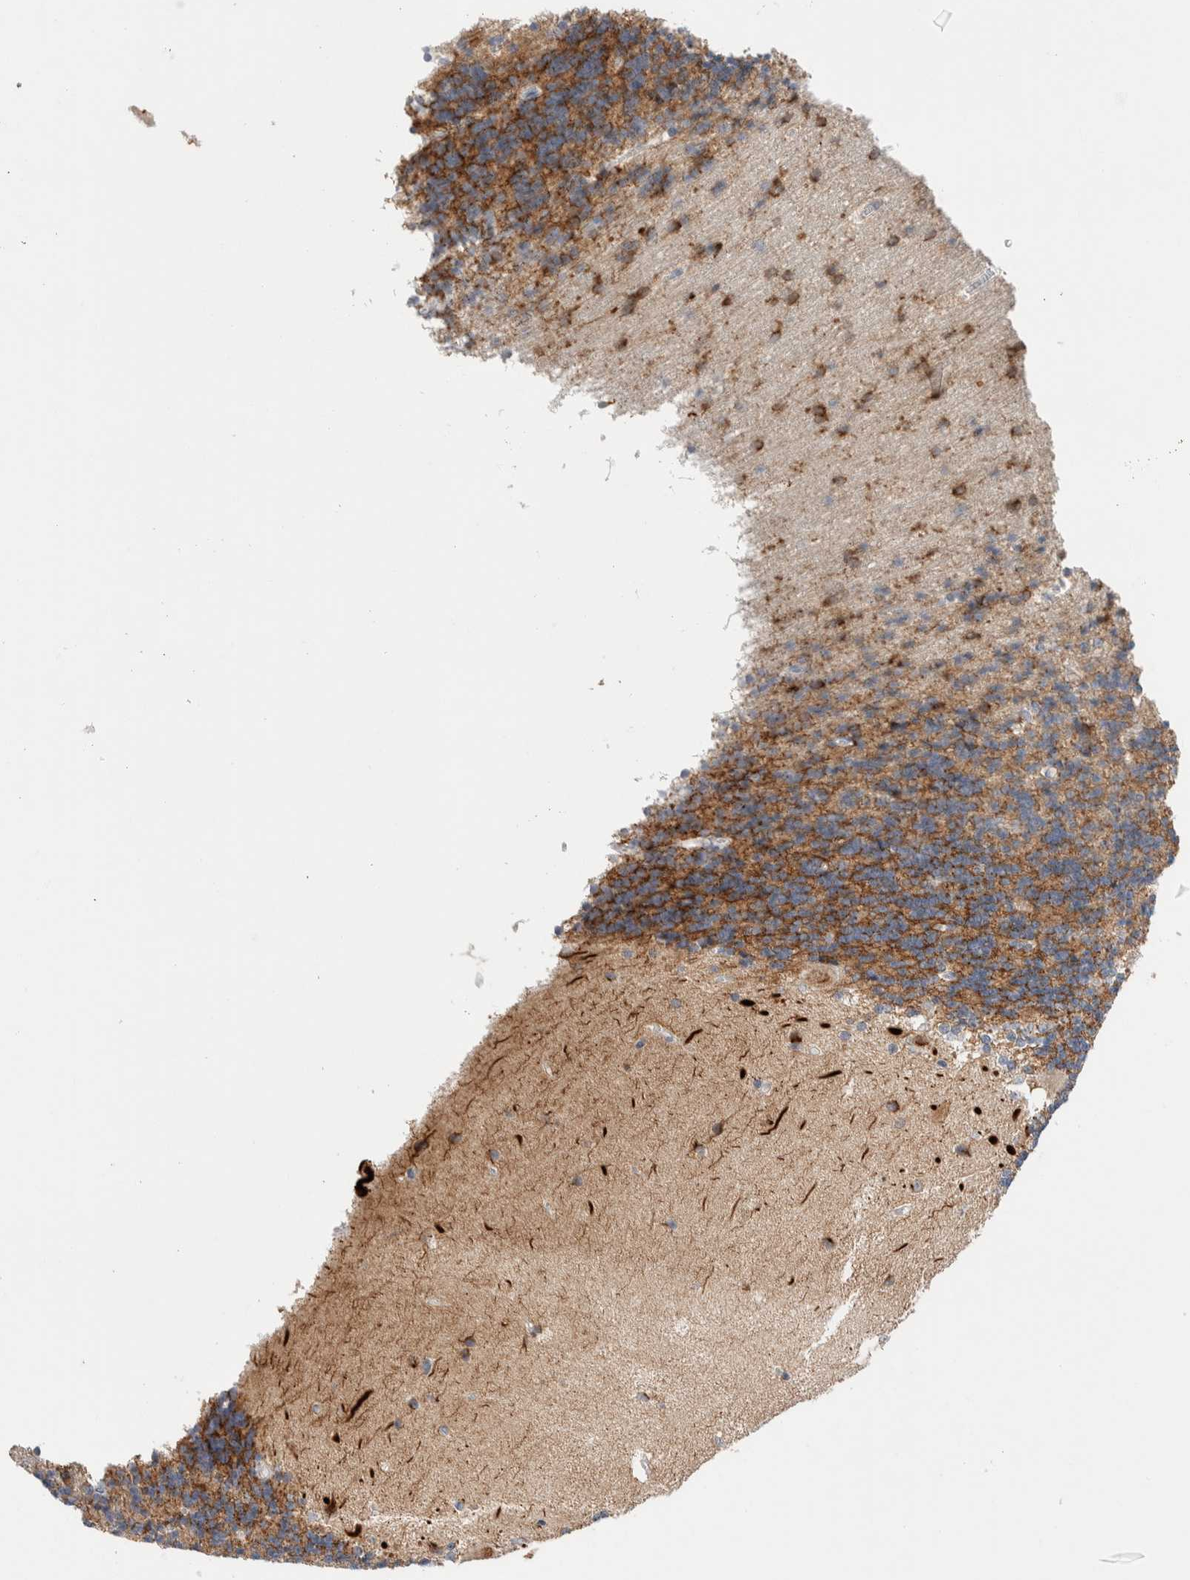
{"staining": {"intensity": "moderate", "quantity": ">75%", "location": "cytoplasmic/membranous"}, "tissue": "cerebellum", "cell_type": "Cells in granular layer", "image_type": "normal", "snomed": [{"axis": "morphology", "description": "Normal tissue, NOS"}, {"axis": "topography", "description": "Cerebellum"}], "caption": "A medium amount of moderate cytoplasmic/membranous staining is present in about >75% of cells in granular layer in unremarkable cerebellum. (Brightfield microscopy of DAB IHC at high magnification).", "gene": "DNAJB6", "patient": {"sex": "female", "age": 54}}